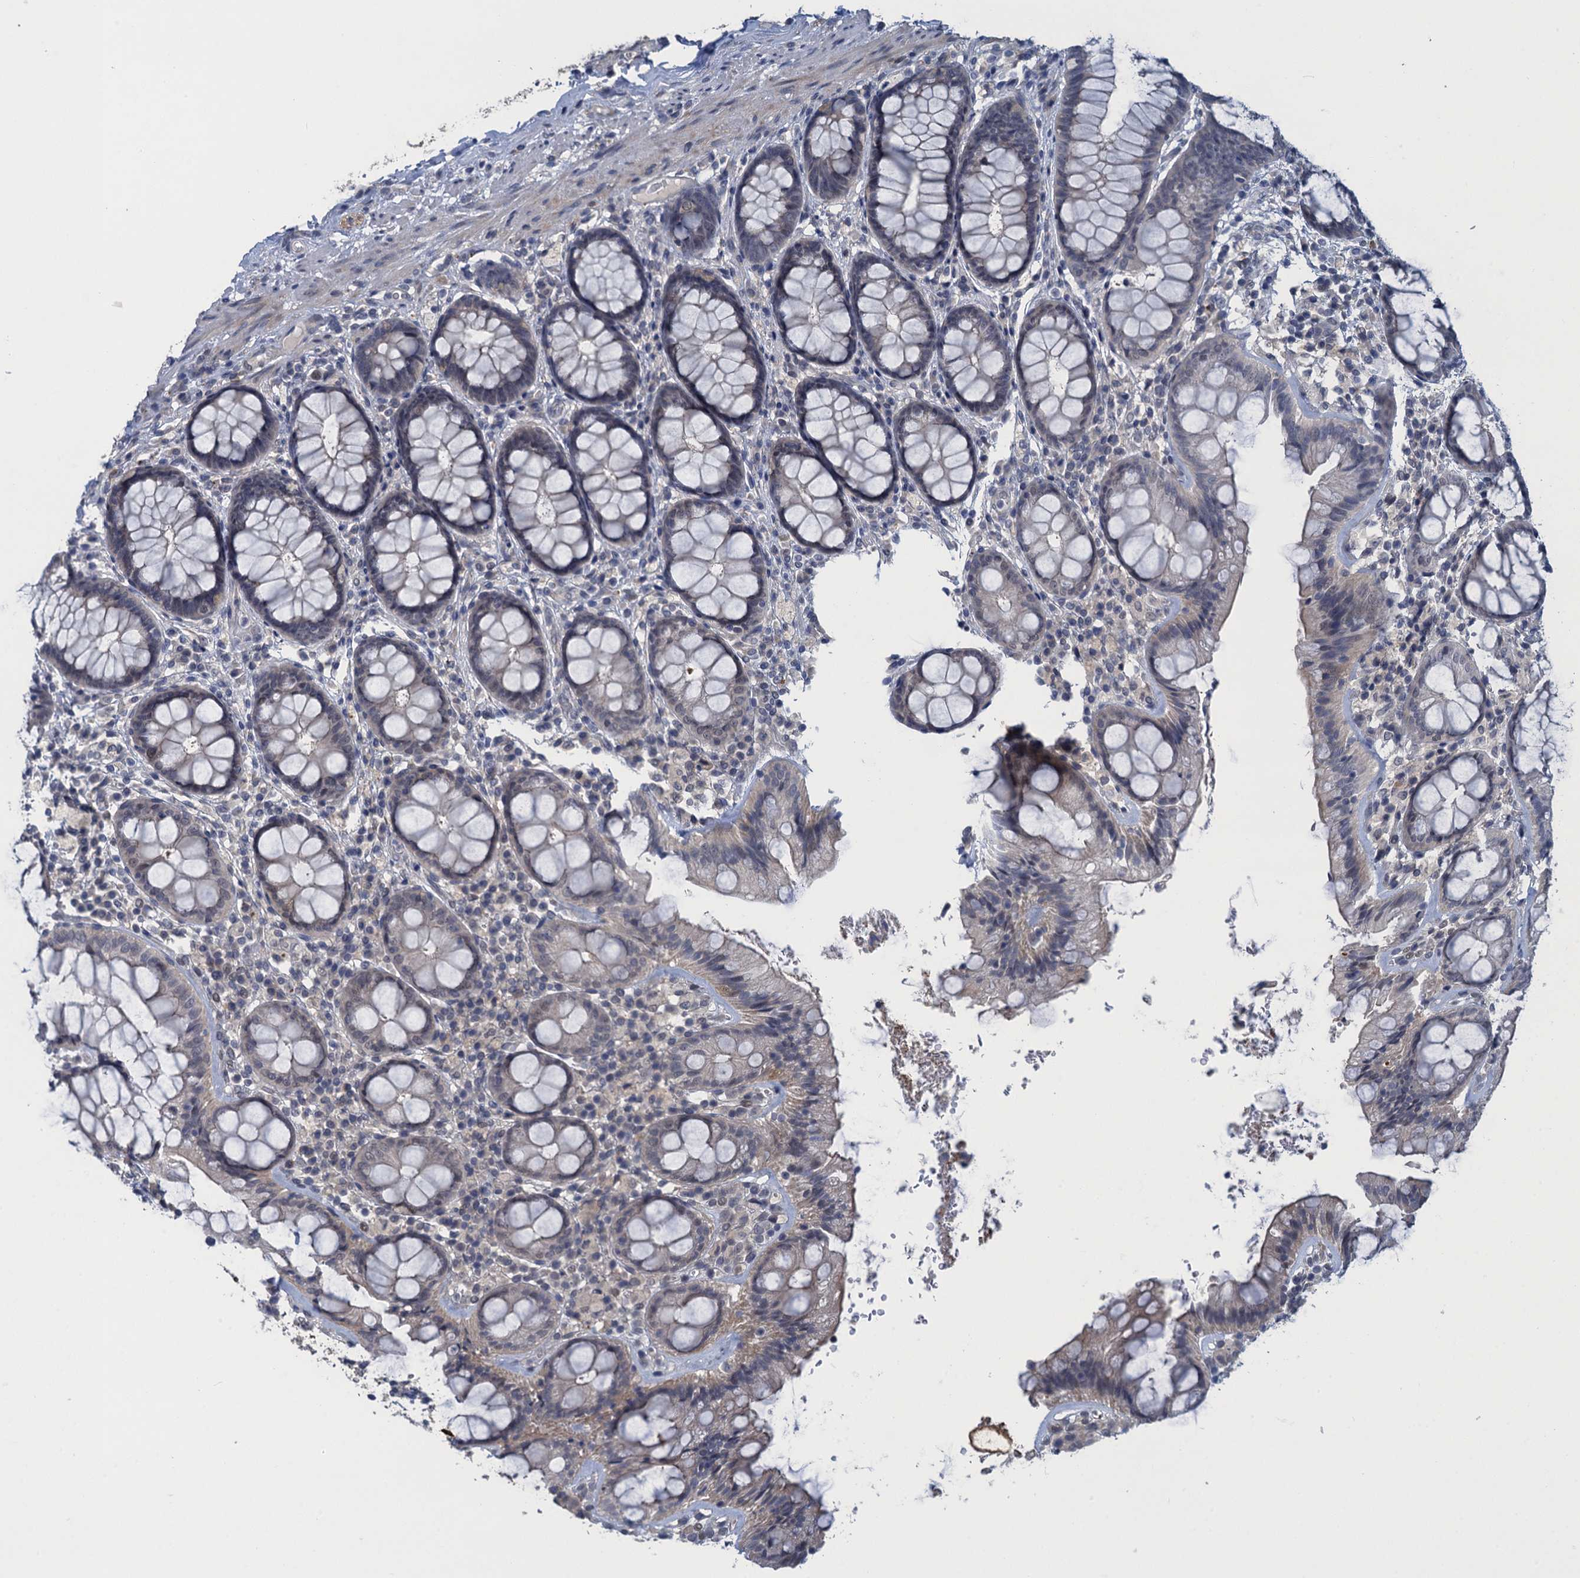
{"staining": {"intensity": "weak", "quantity": "<25%", "location": "nuclear"}, "tissue": "rectum", "cell_type": "Glandular cells", "image_type": "normal", "snomed": [{"axis": "morphology", "description": "Normal tissue, NOS"}, {"axis": "topography", "description": "Rectum"}], "caption": "High magnification brightfield microscopy of unremarkable rectum stained with DAB (3,3'-diaminobenzidine) (brown) and counterstained with hematoxylin (blue): glandular cells show no significant expression.", "gene": "MRFAP1", "patient": {"sex": "male", "age": 83}}